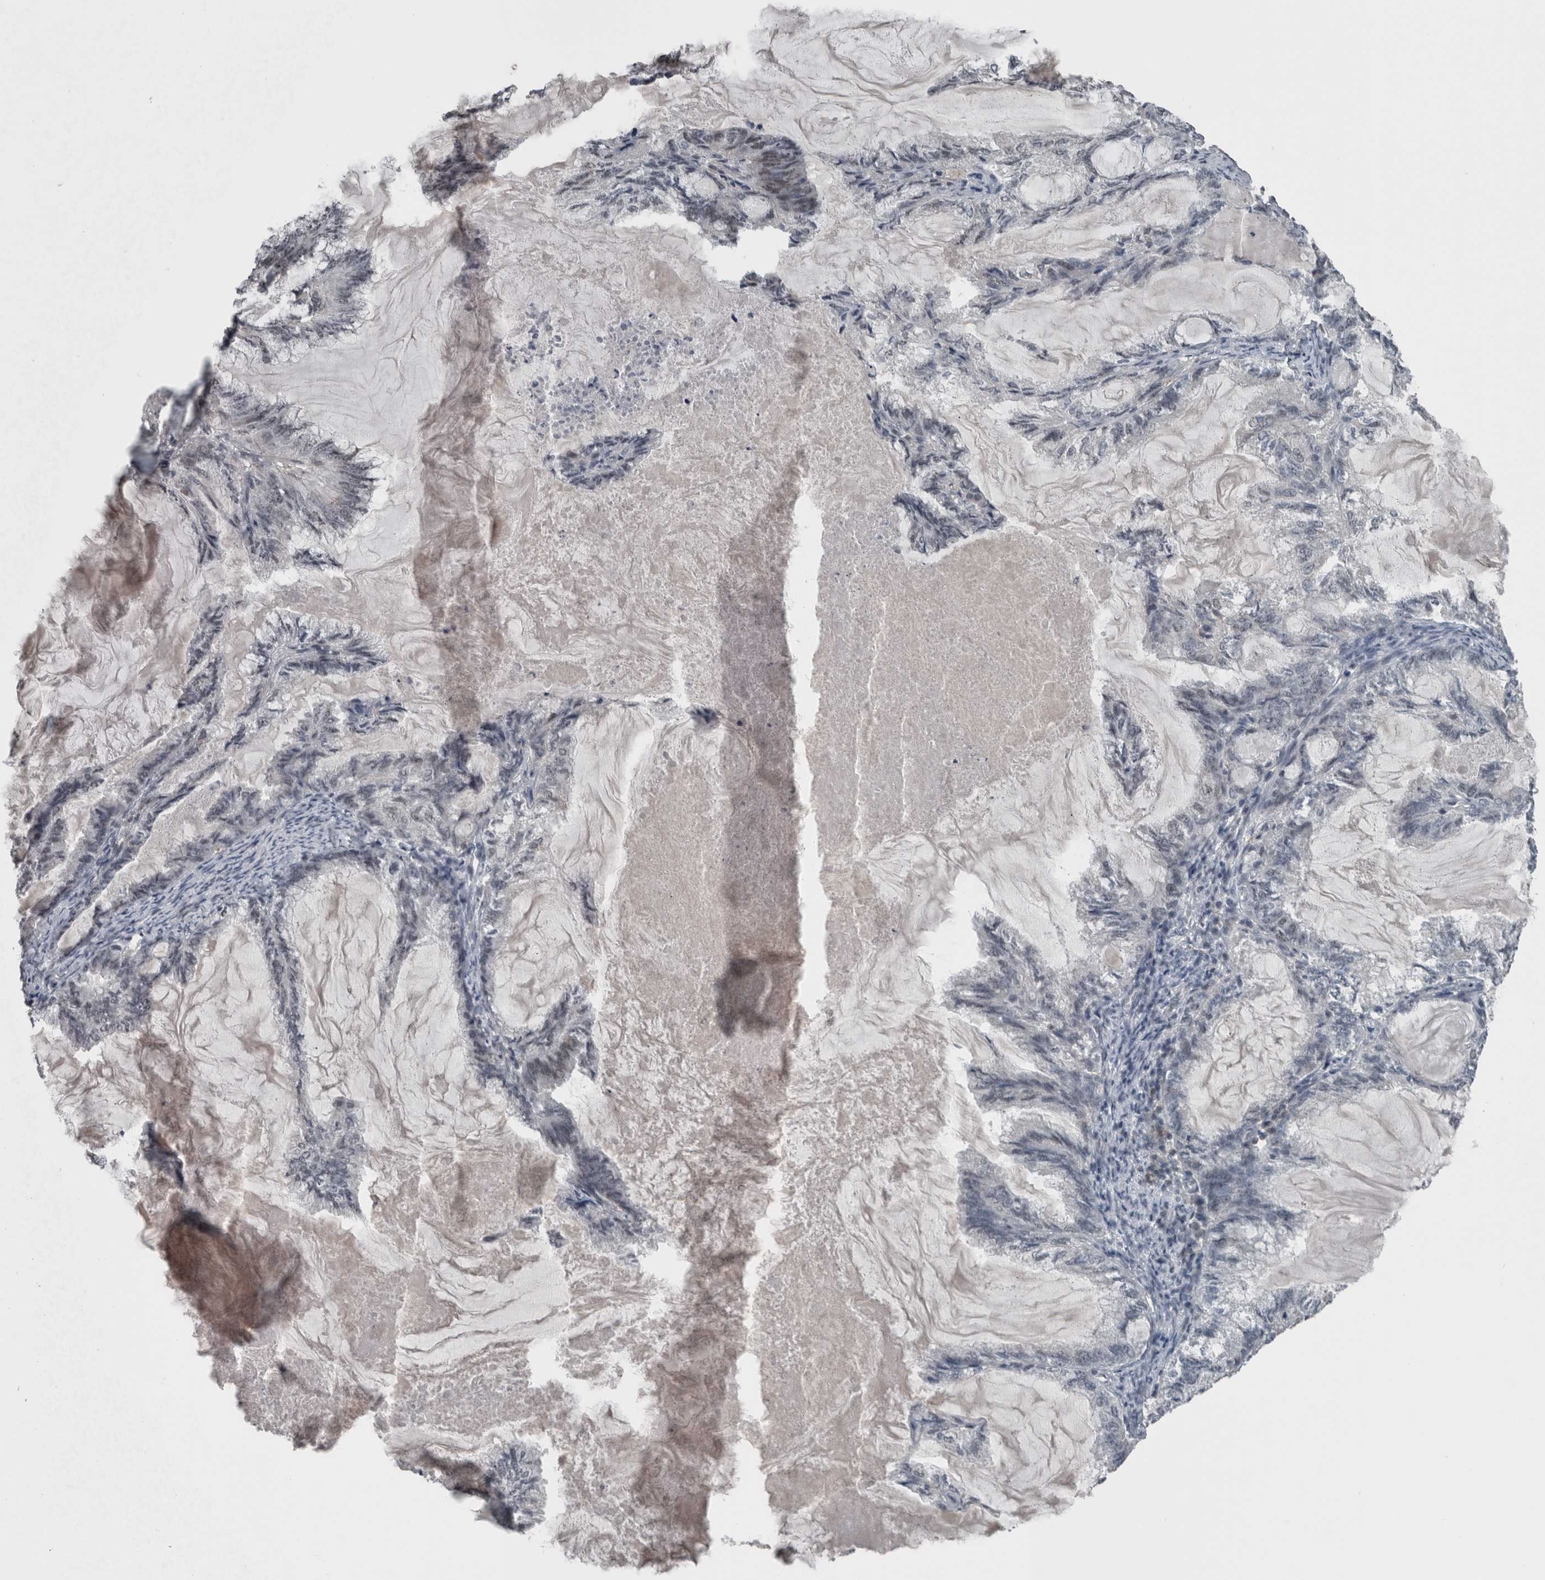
{"staining": {"intensity": "negative", "quantity": "none", "location": "none"}, "tissue": "endometrial cancer", "cell_type": "Tumor cells", "image_type": "cancer", "snomed": [{"axis": "morphology", "description": "Adenocarcinoma, NOS"}, {"axis": "topography", "description": "Endometrium"}], "caption": "Photomicrograph shows no protein staining in tumor cells of endometrial adenocarcinoma tissue.", "gene": "ZBTB21", "patient": {"sex": "female", "age": 86}}